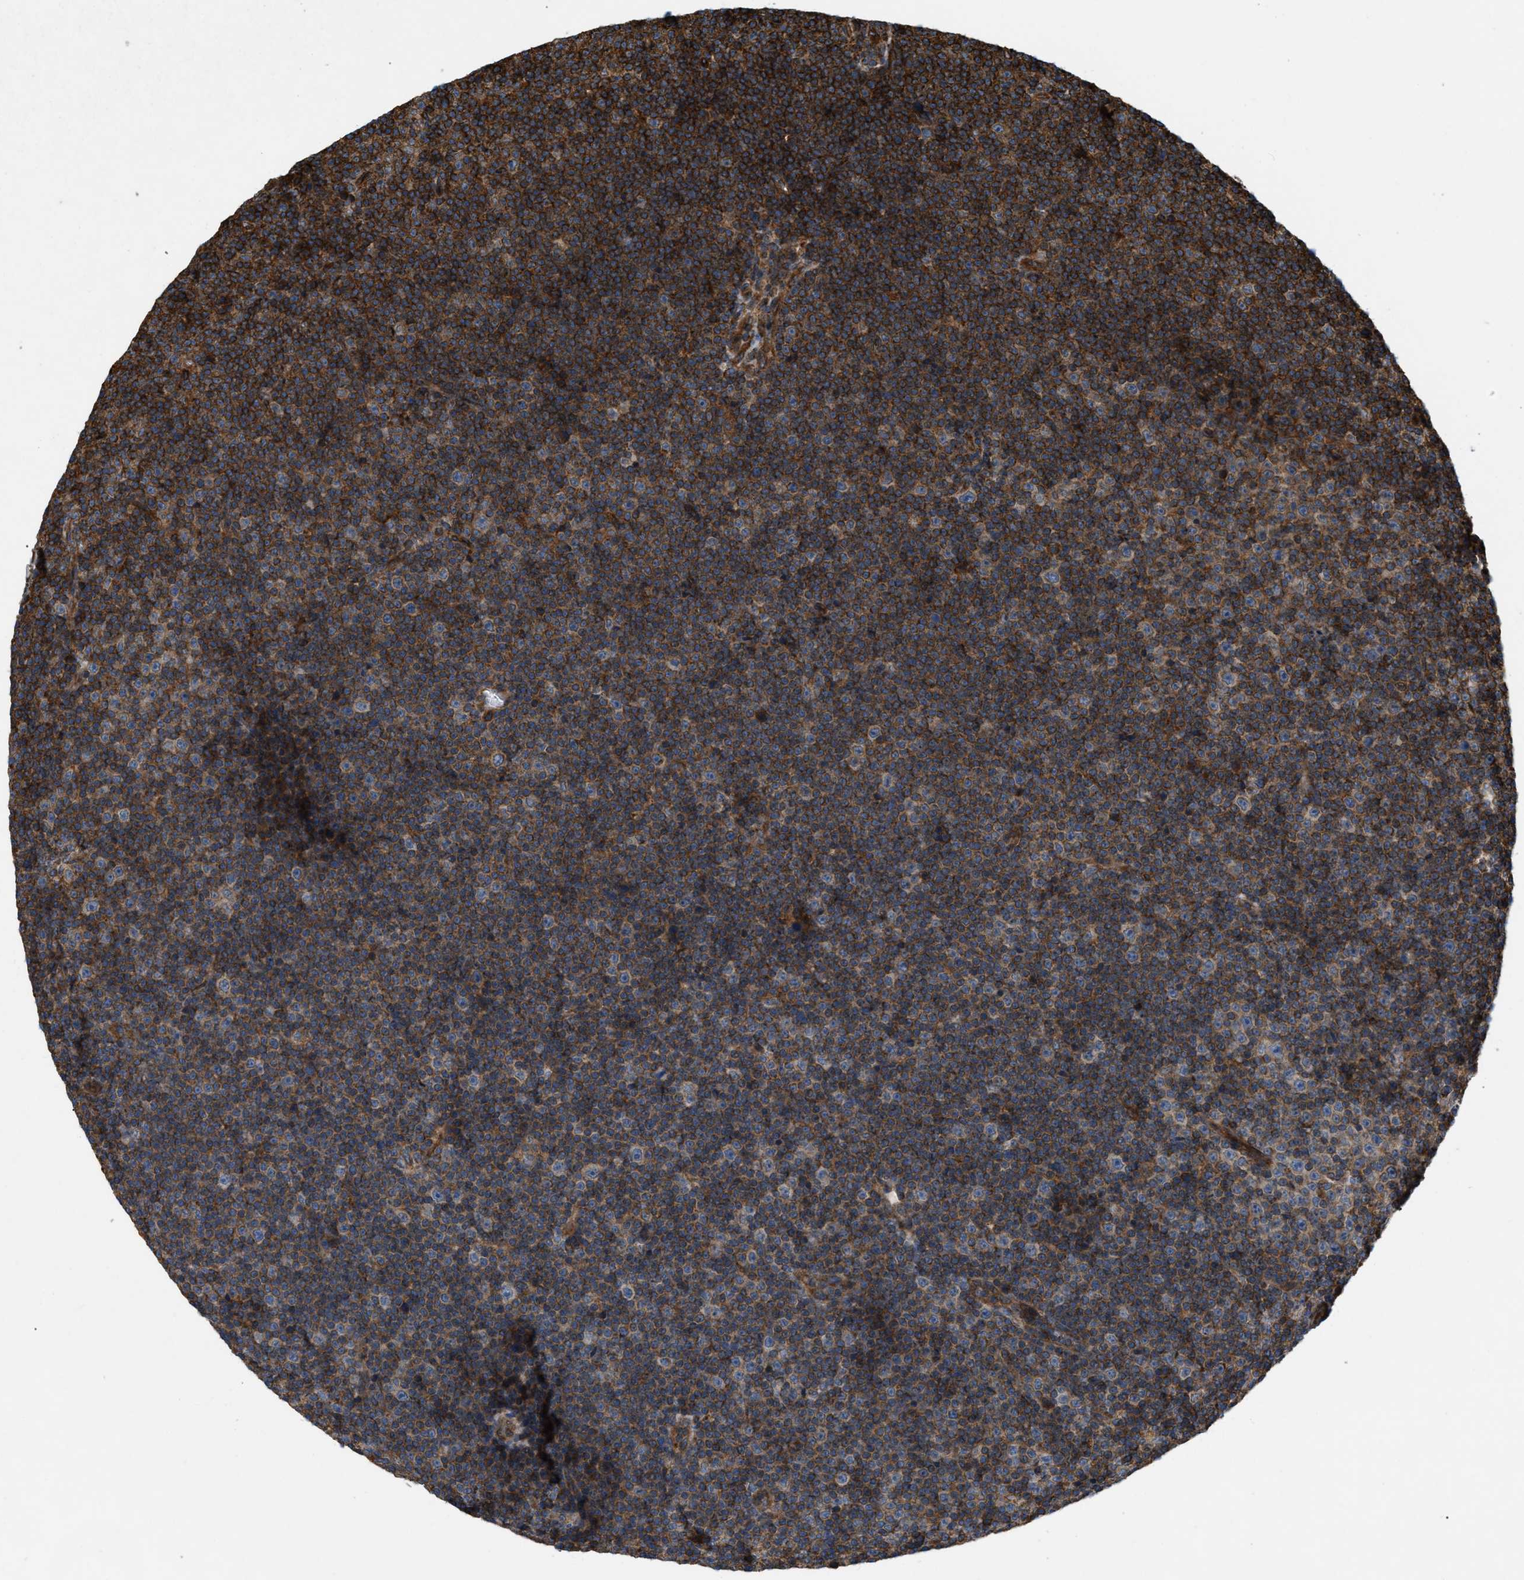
{"staining": {"intensity": "strong", "quantity": "25%-75%", "location": "cytoplasmic/membranous"}, "tissue": "lymphoma", "cell_type": "Tumor cells", "image_type": "cancer", "snomed": [{"axis": "morphology", "description": "Malignant lymphoma, non-Hodgkin's type, Low grade"}, {"axis": "topography", "description": "Lymph node"}], "caption": "Strong cytoplasmic/membranous expression is appreciated in approximately 25%-75% of tumor cells in low-grade malignant lymphoma, non-Hodgkin's type.", "gene": "GNB4", "patient": {"sex": "female", "age": 67}}